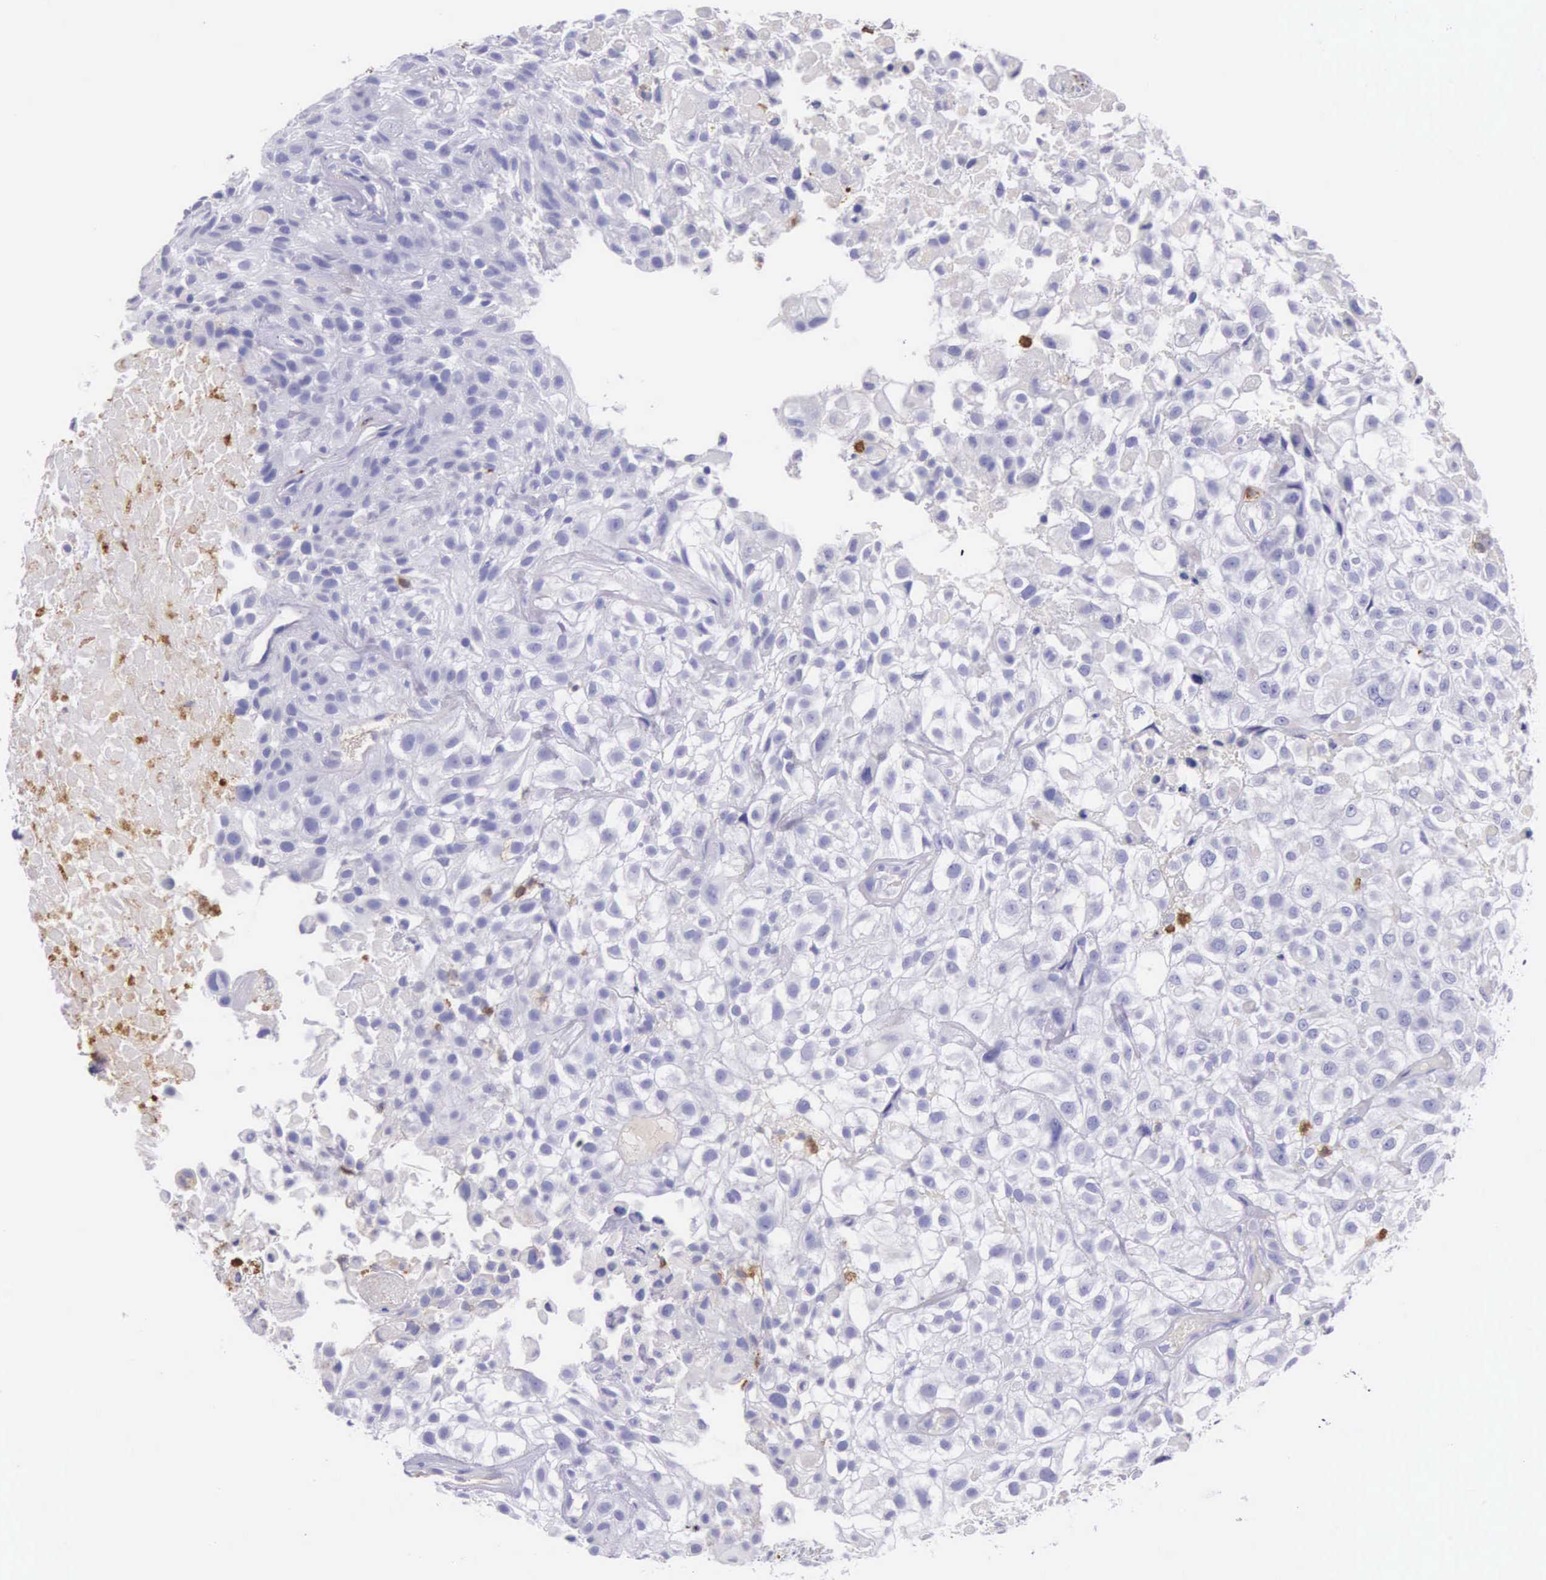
{"staining": {"intensity": "negative", "quantity": "none", "location": "none"}, "tissue": "urothelial cancer", "cell_type": "Tumor cells", "image_type": "cancer", "snomed": [{"axis": "morphology", "description": "Urothelial carcinoma, High grade"}, {"axis": "topography", "description": "Urinary bladder"}], "caption": "The image shows no significant expression in tumor cells of urothelial carcinoma (high-grade).", "gene": "FCN1", "patient": {"sex": "male", "age": 56}}